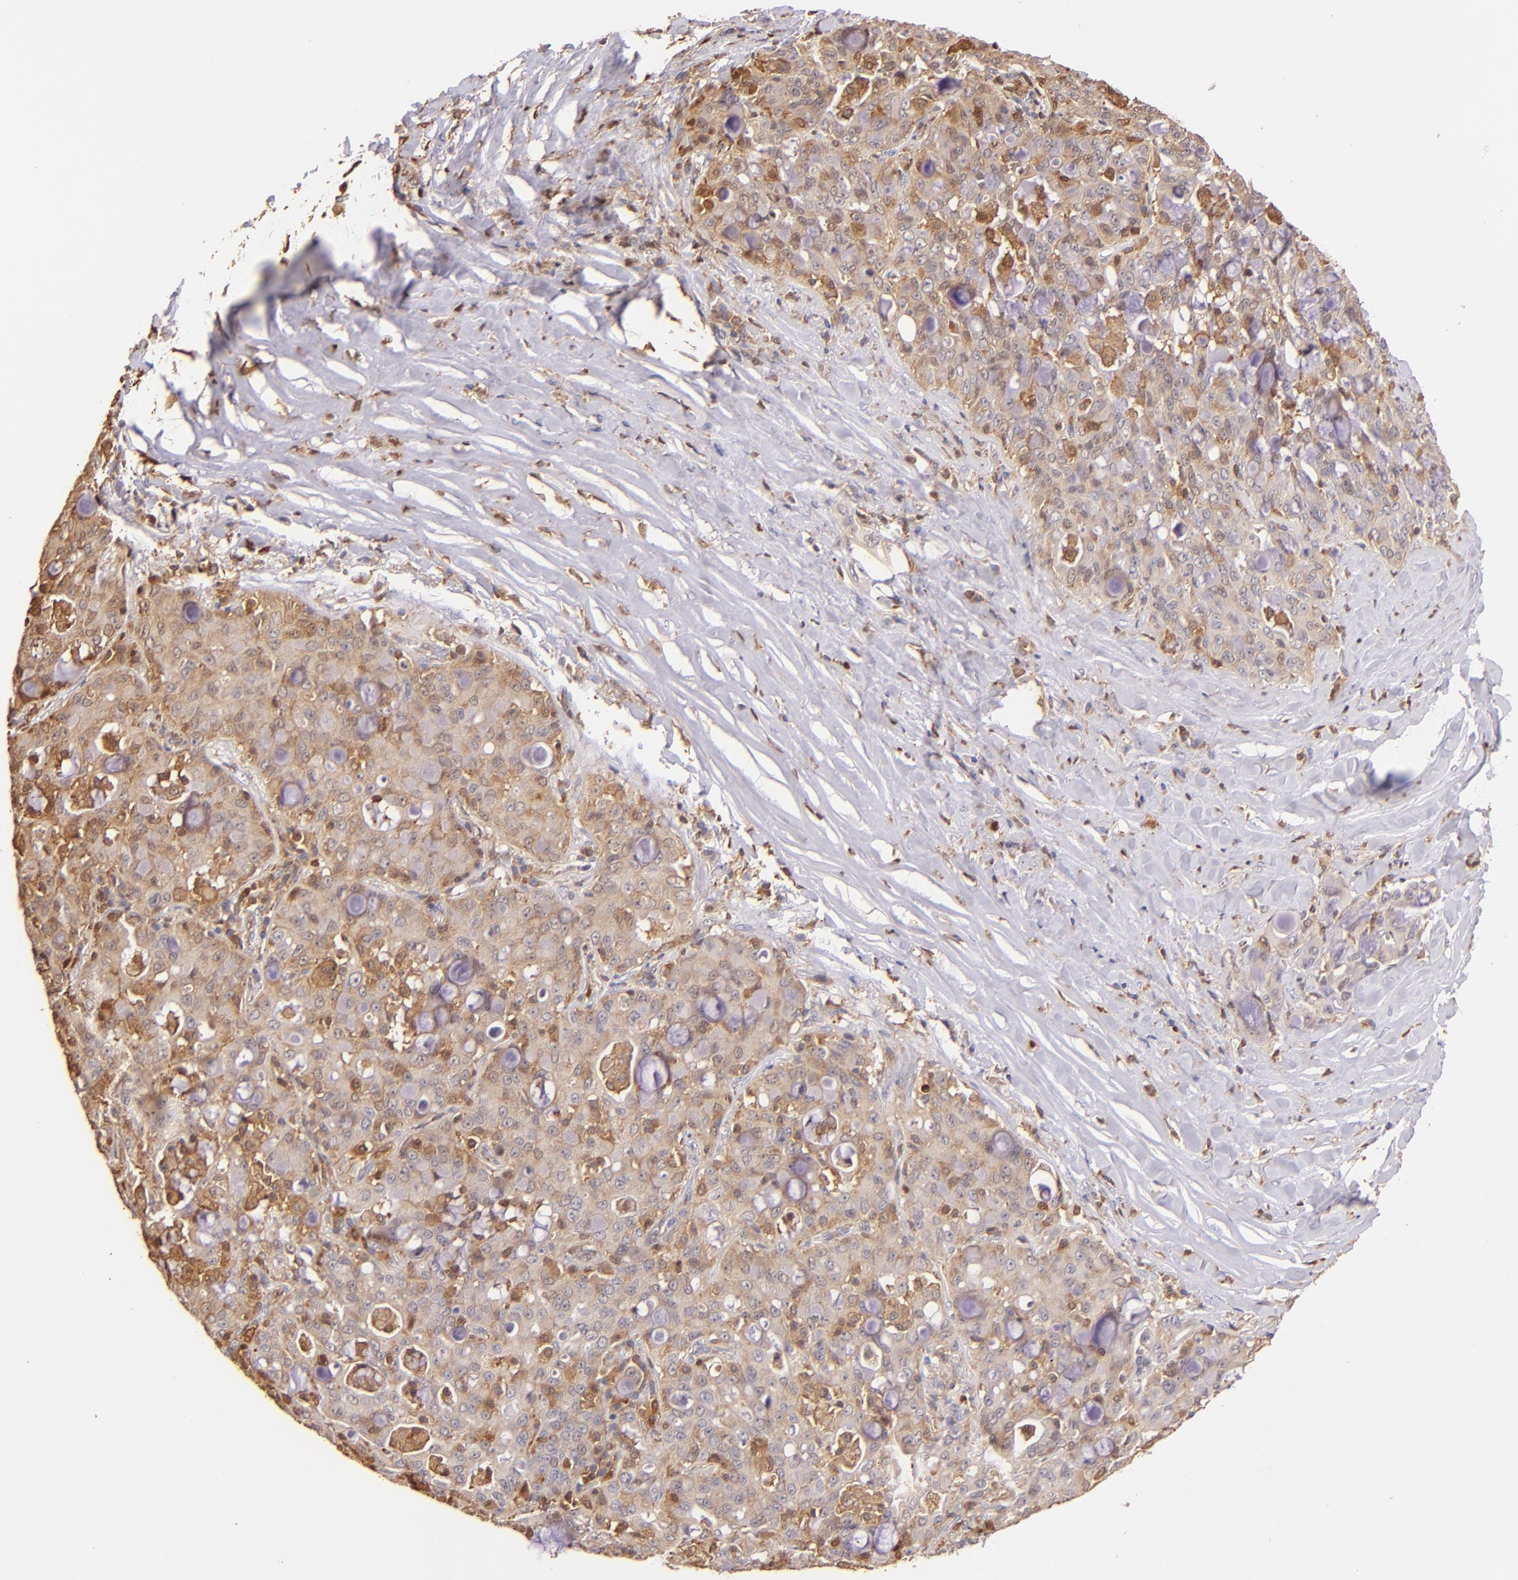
{"staining": {"intensity": "moderate", "quantity": "25%-75%", "location": "cytoplasmic/membranous"}, "tissue": "lung cancer", "cell_type": "Tumor cells", "image_type": "cancer", "snomed": [{"axis": "morphology", "description": "Adenocarcinoma, NOS"}, {"axis": "topography", "description": "Lung"}], "caption": "Immunohistochemistry (IHC) image of human adenocarcinoma (lung) stained for a protein (brown), which reveals medium levels of moderate cytoplasmic/membranous positivity in about 25%-75% of tumor cells.", "gene": "BTK", "patient": {"sex": "female", "age": 44}}